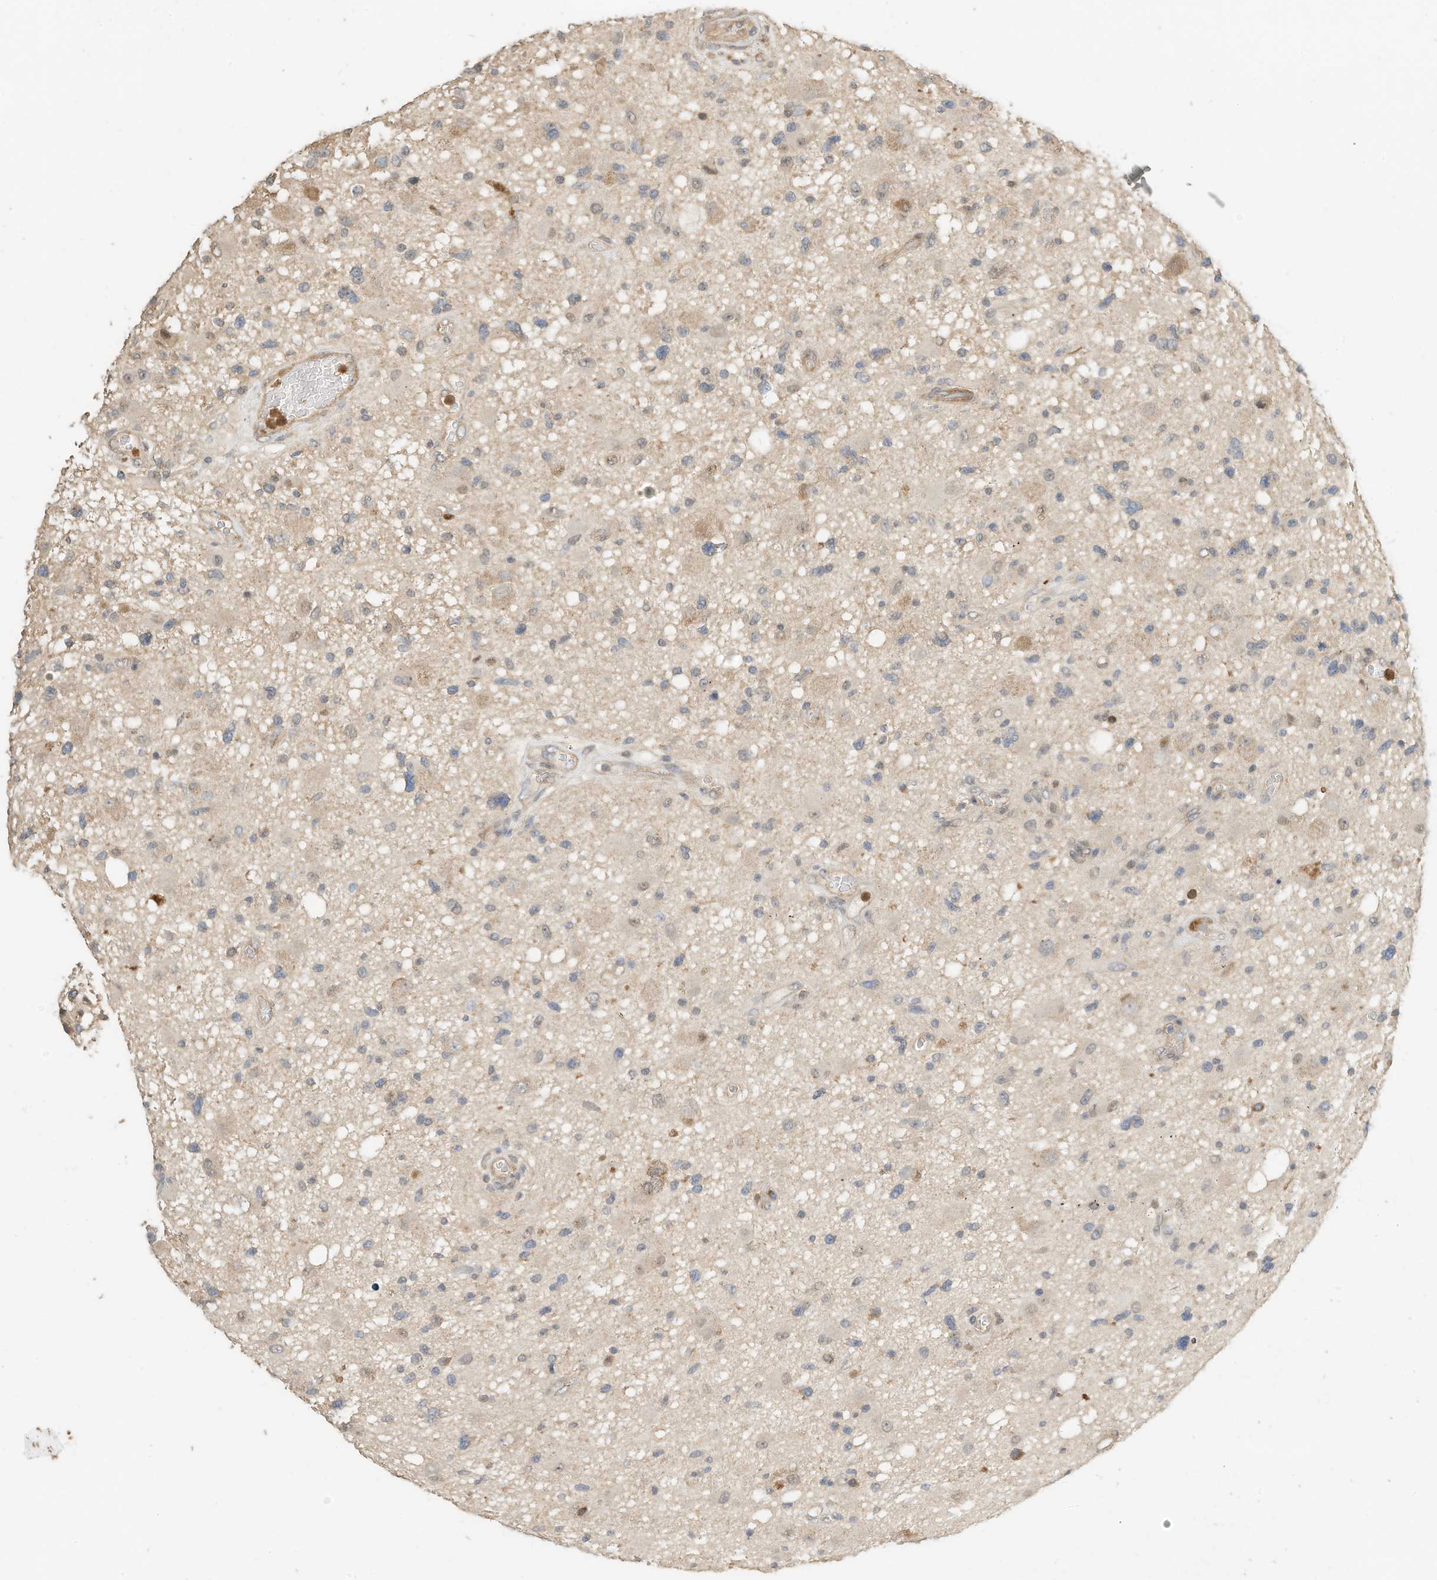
{"staining": {"intensity": "negative", "quantity": "none", "location": "none"}, "tissue": "glioma", "cell_type": "Tumor cells", "image_type": "cancer", "snomed": [{"axis": "morphology", "description": "Glioma, malignant, High grade"}, {"axis": "topography", "description": "Brain"}], "caption": "There is no significant expression in tumor cells of glioma. (DAB immunohistochemistry (IHC) with hematoxylin counter stain).", "gene": "OFD1", "patient": {"sex": "male", "age": 33}}